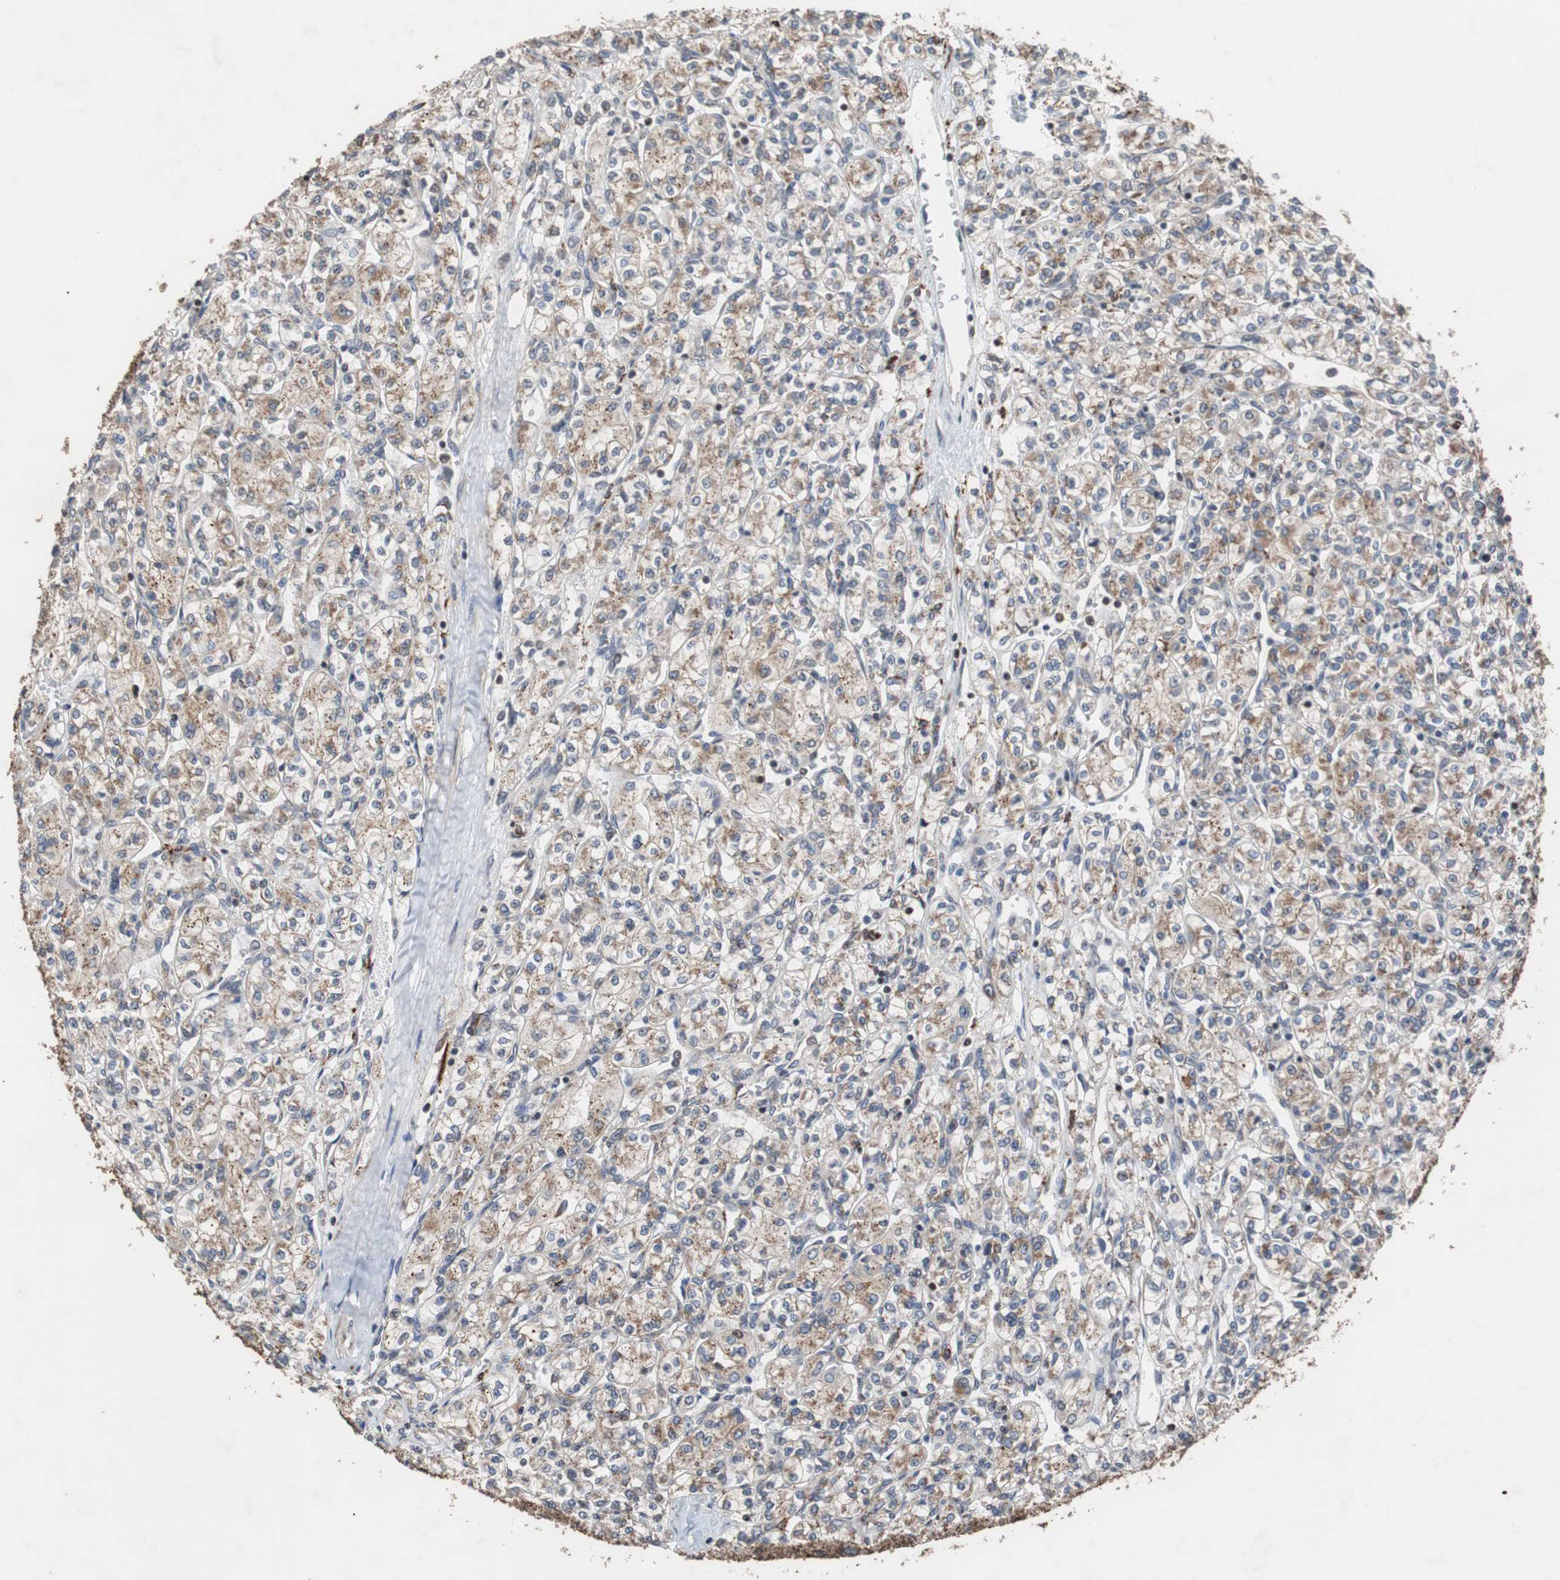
{"staining": {"intensity": "moderate", "quantity": ">75%", "location": "cytoplasmic/membranous"}, "tissue": "renal cancer", "cell_type": "Tumor cells", "image_type": "cancer", "snomed": [{"axis": "morphology", "description": "Adenocarcinoma, NOS"}, {"axis": "topography", "description": "Kidney"}], "caption": "Tumor cells show medium levels of moderate cytoplasmic/membranous expression in about >75% of cells in human renal cancer (adenocarcinoma).", "gene": "USP10", "patient": {"sex": "male", "age": 77}}